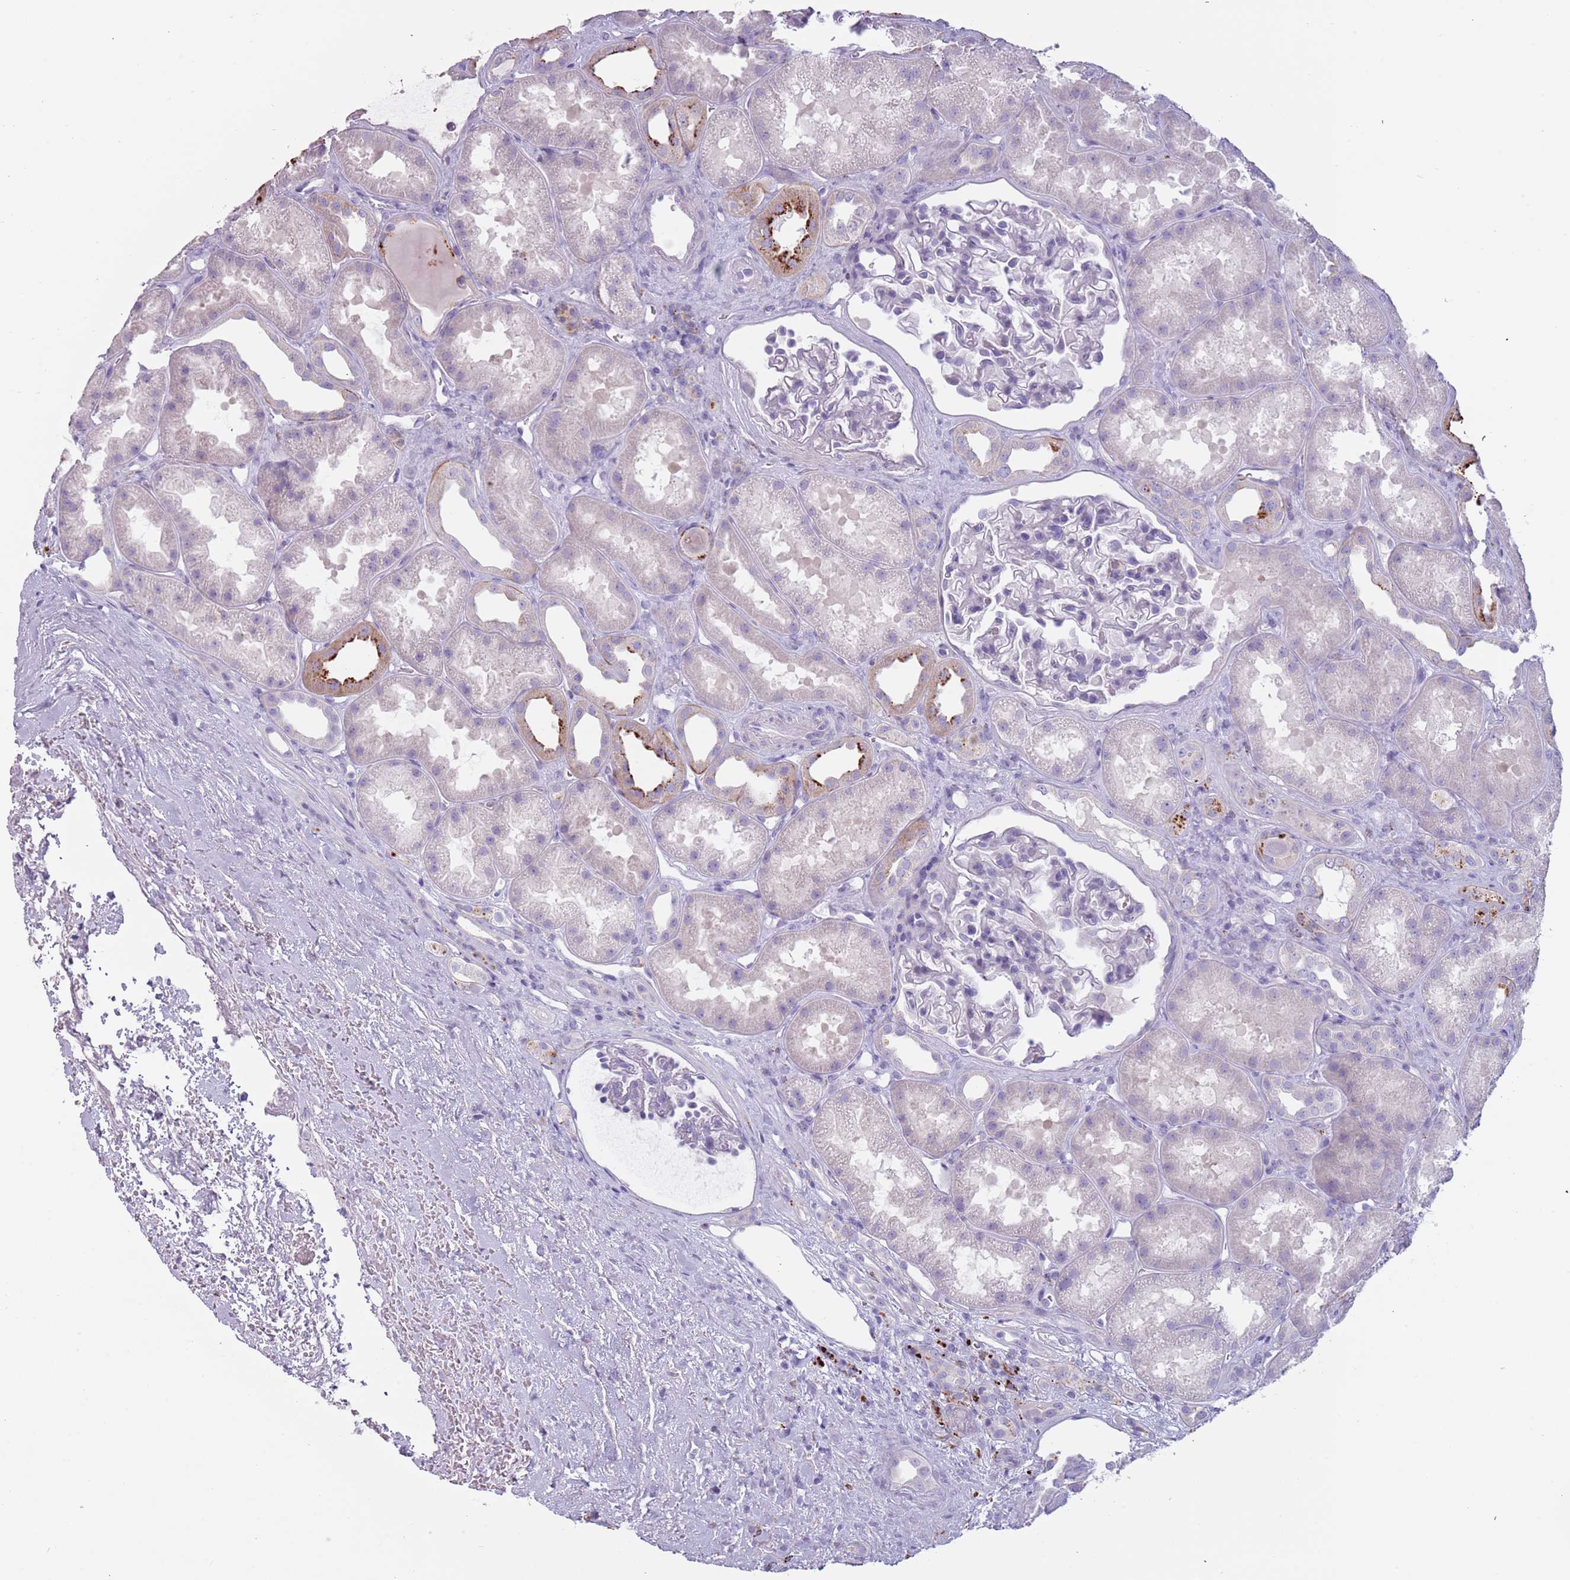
{"staining": {"intensity": "negative", "quantity": "none", "location": "none"}, "tissue": "kidney", "cell_type": "Cells in glomeruli", "image_type": "normal", "snomed": [{"axis": "morphology", "description": "Normal tissue, NOS"}, {"axis": "topography", "description": "Kidney"}], "caption": "This micrograph is of unremarkable kidney stained with IHC to label a protein in brown with the nuclei are counter-stained blue. There is no staining in cells in glomeruli.", "gene": "NWD2", "patient": {"sex": "male", "age": 61}}